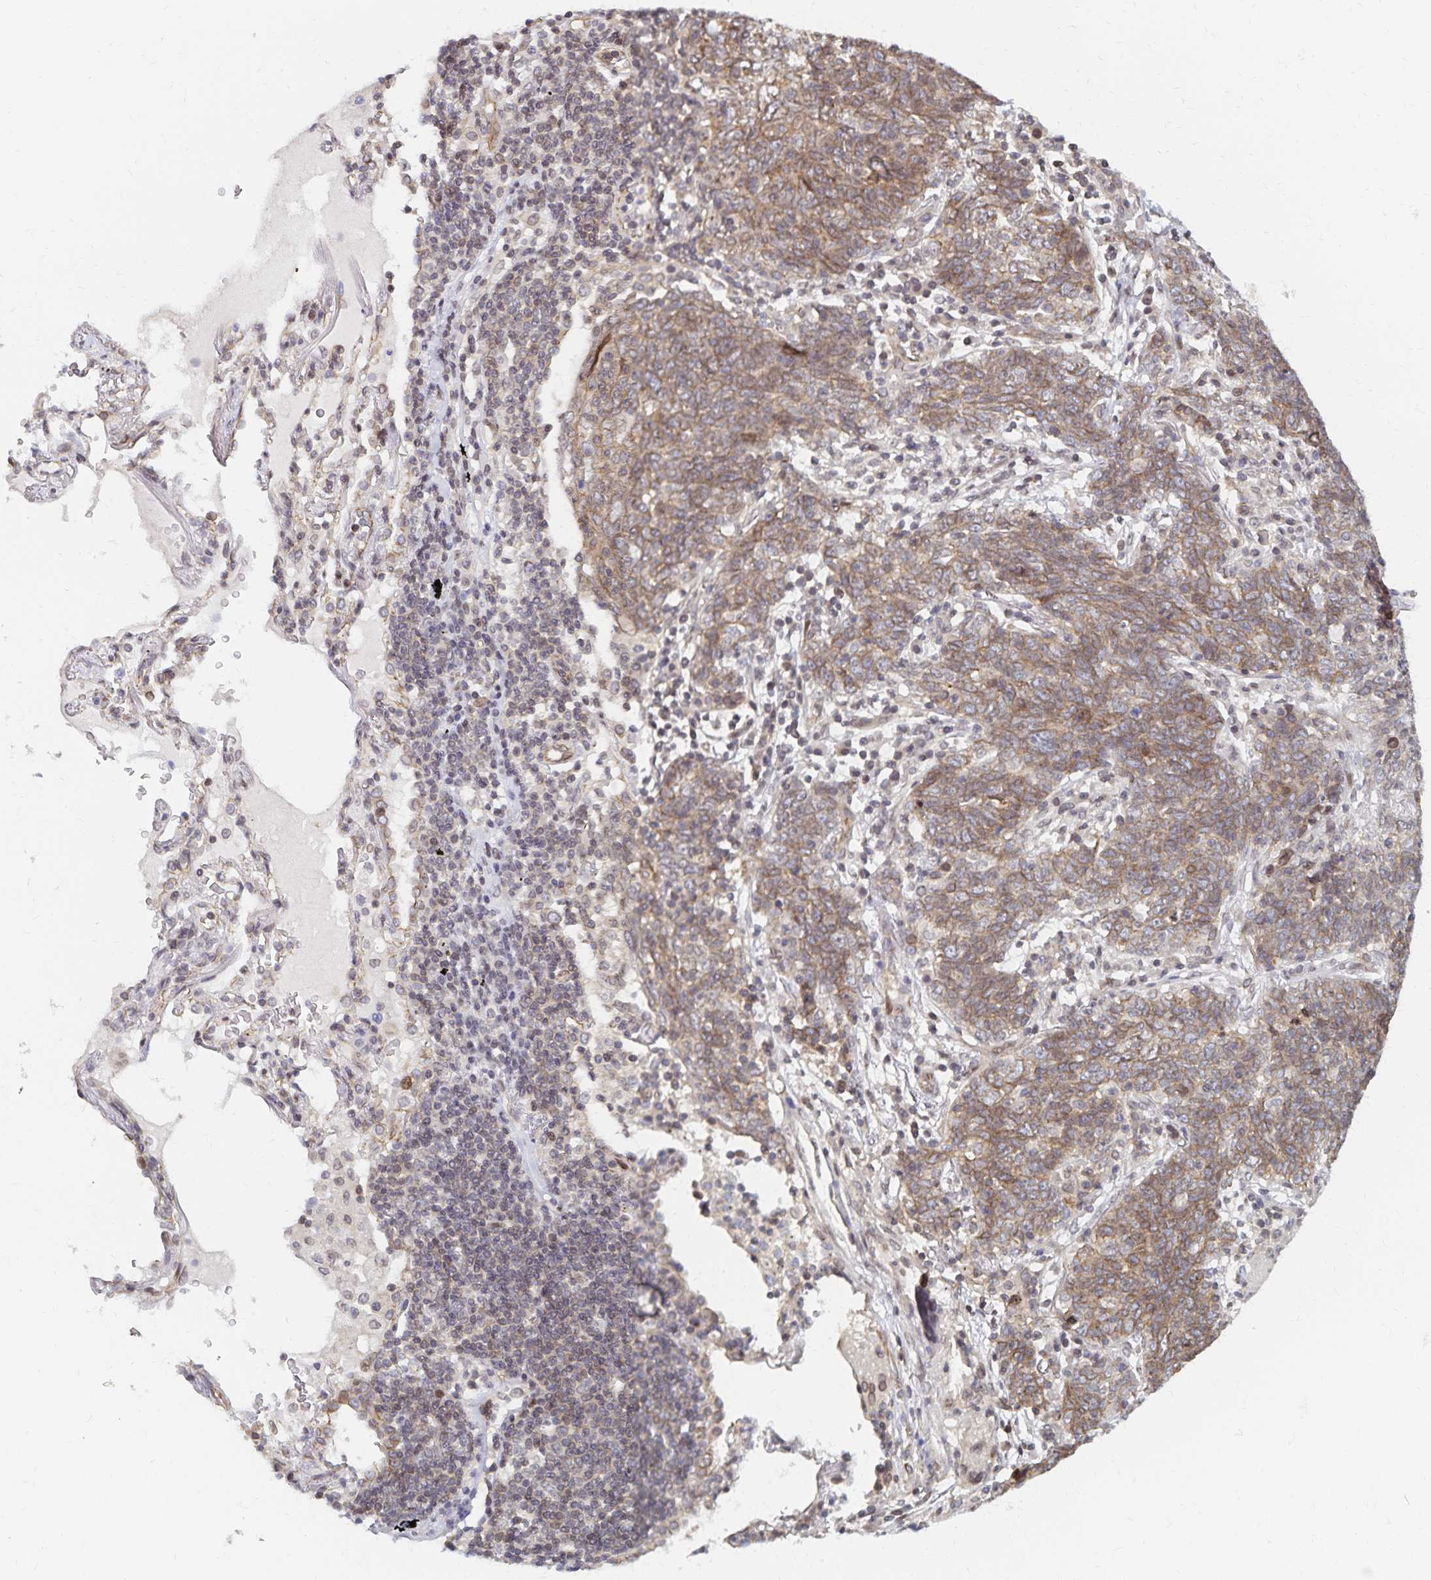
{"staining": {"intensity": "weak", "quantity": "25%-75%", "location": "cytoplasmic/membranous"}, "tissue": "lung cancer", "cell_type": "Tumor cells", "image_type": "cancer", "snomed": [{"axis": "morphology", "description": "Squamous cell carcinoma, NOS"}, {"axis": "topography", "description": "Lung"}], "caption": "The histopathology image exhibits staining of lung cancer, revealing weak cytoplasmic/membranous protein positivity (brown color) within tumor cells.", "gene": "RAB9B", "patient": {"sex": "female", "age": 72}}